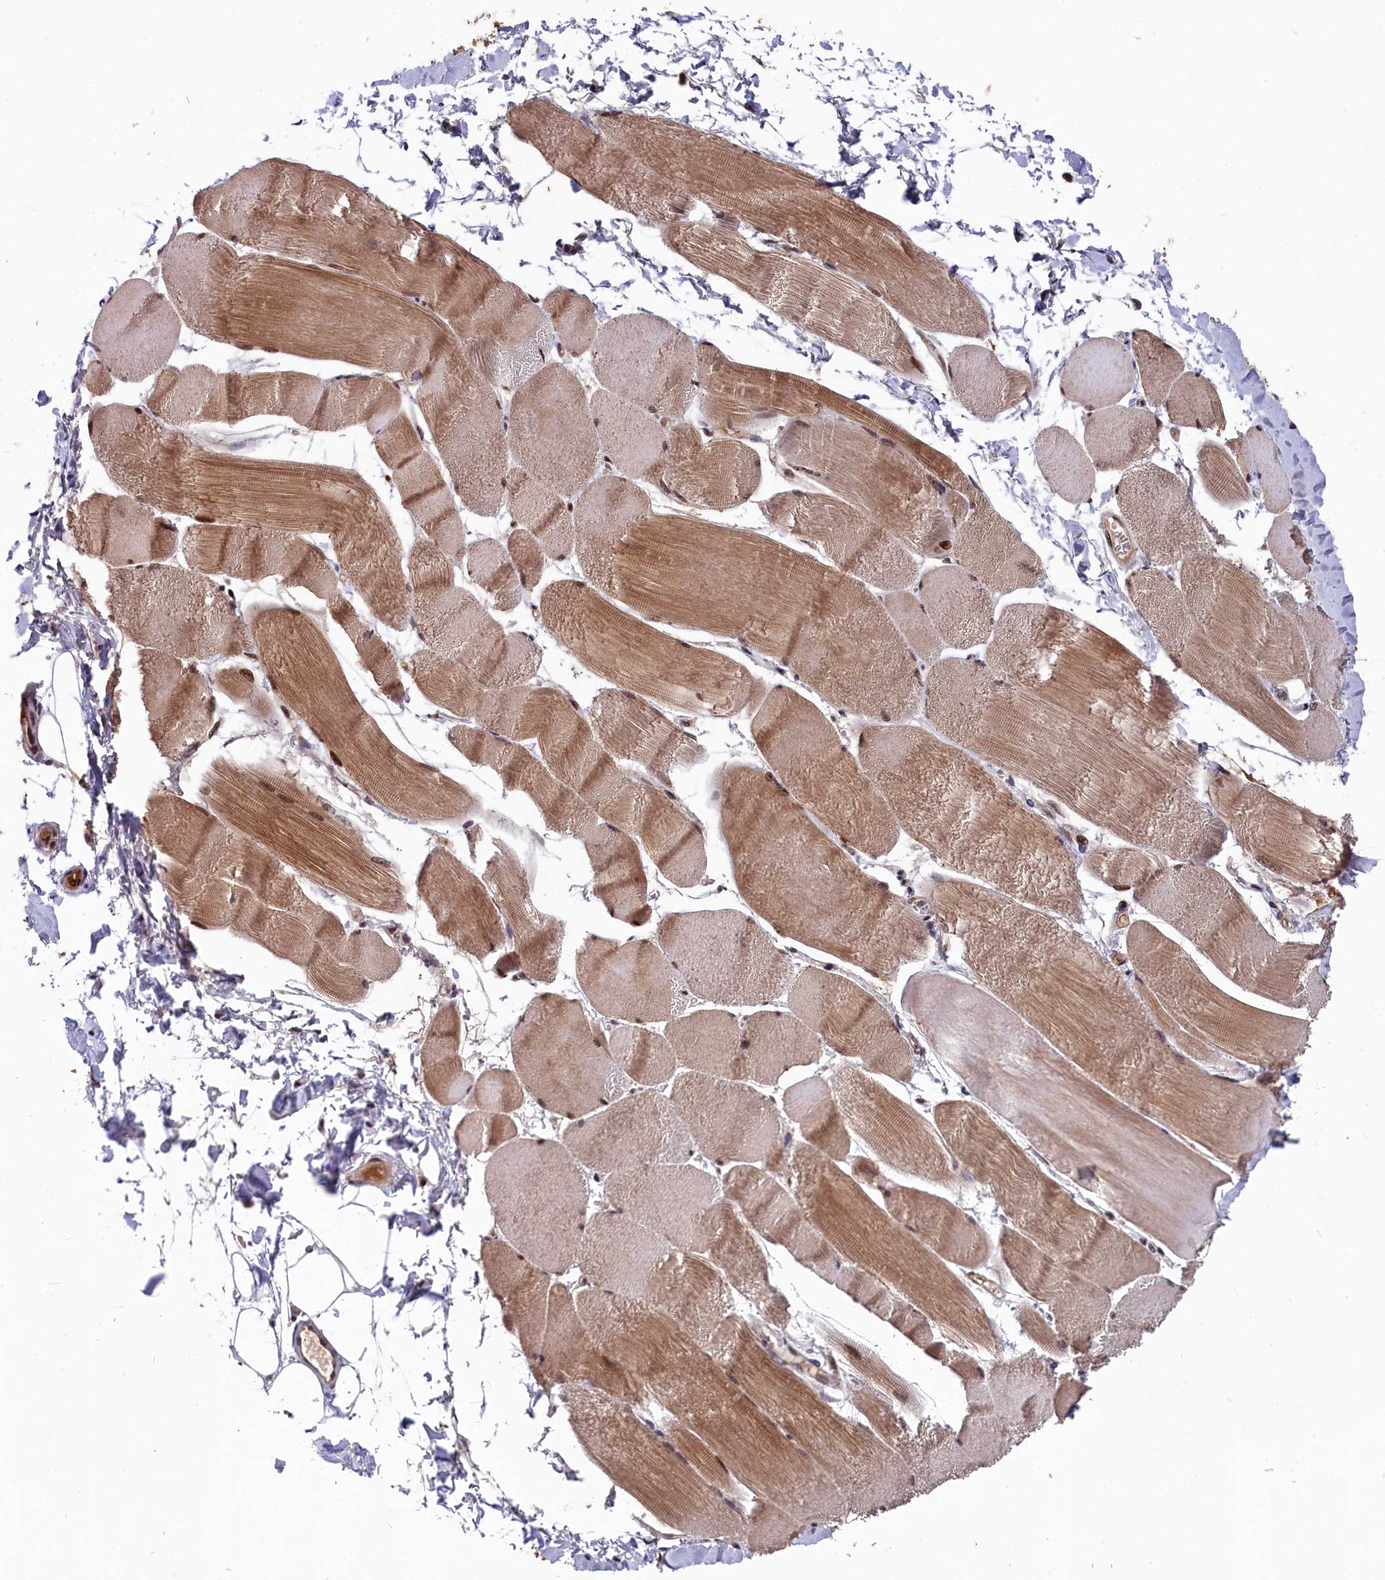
{"staining": {"intensity": "moderate", "quantity": ">75%", "location": "cytoplasmic/membranous,nuclear"}, "tissue": "skeletal muscle", "cell_type": "Myocytes", "image_type": "normal", "snomed": [{"axis": "morphology", "description": "Normal tissue, NOS"}, {"axis": "morphology", "description": "Basal cell carcinoma"}, {"axis": "topography", "description": "Skeletal muscle"}], "caption": "This histopathology image demonstrates benign skeletal muscle stained with immunohistochemistry (IHC) to label a protein in brown. The cytoplasmic/membranous,nuclear of myocytes show moderate positivity for the protein. Nuclei are counter-stained blue.", "gene": "CLPX", "patient": {"sex": "female", "age": 64}}